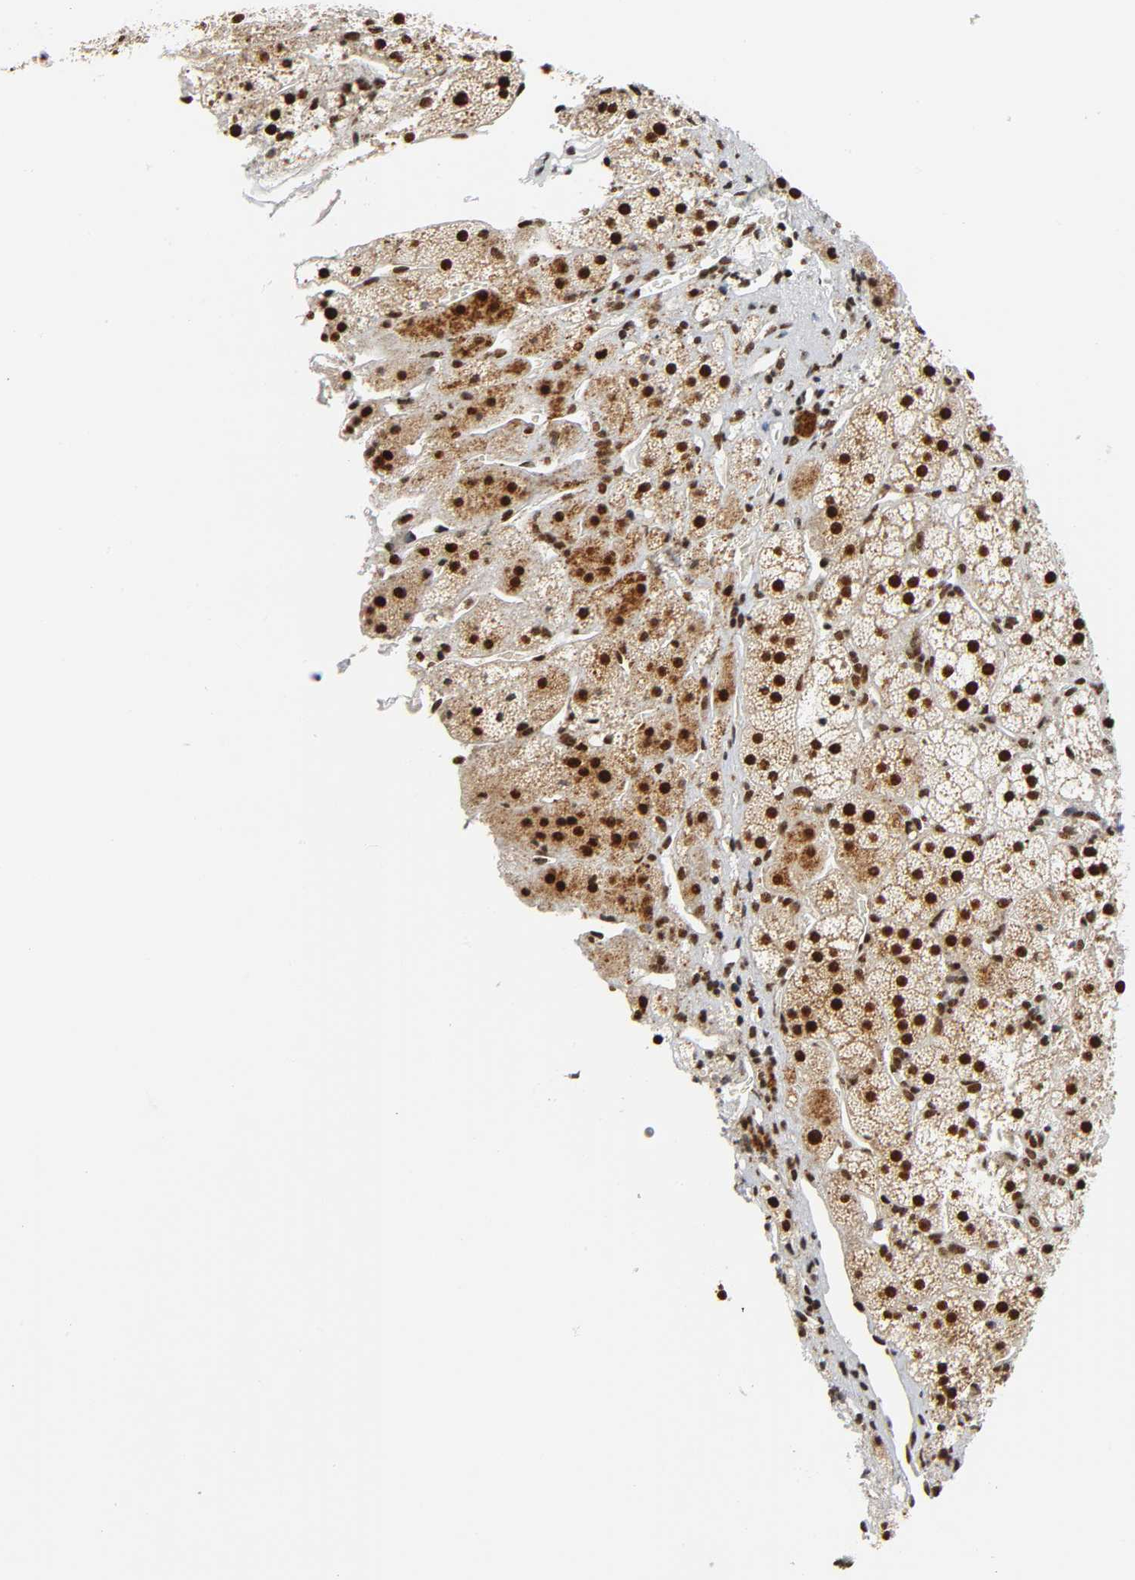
{"staining": {"intensity": "strong", "quantity": ">75%", "location": "nuclear"}, "tissue": "adrenal gland", "cell_type": "Glandular cells", "image_type": "normal", "snomed": [{"axis": "morphology", "description": "Normal tissue, NOS"}, {"axis": "topography", "description": "Adrenal gland"}], "caption": "The histopathology image demonstrates a brown stain indicating the presence of a protein in the nuclear of glandular cells in adrenal gland. (Brightfield microscopy of DAB IHC at high magnification).", "gene": "CDK9", "patient": {"sex": "female", "age": 44}}